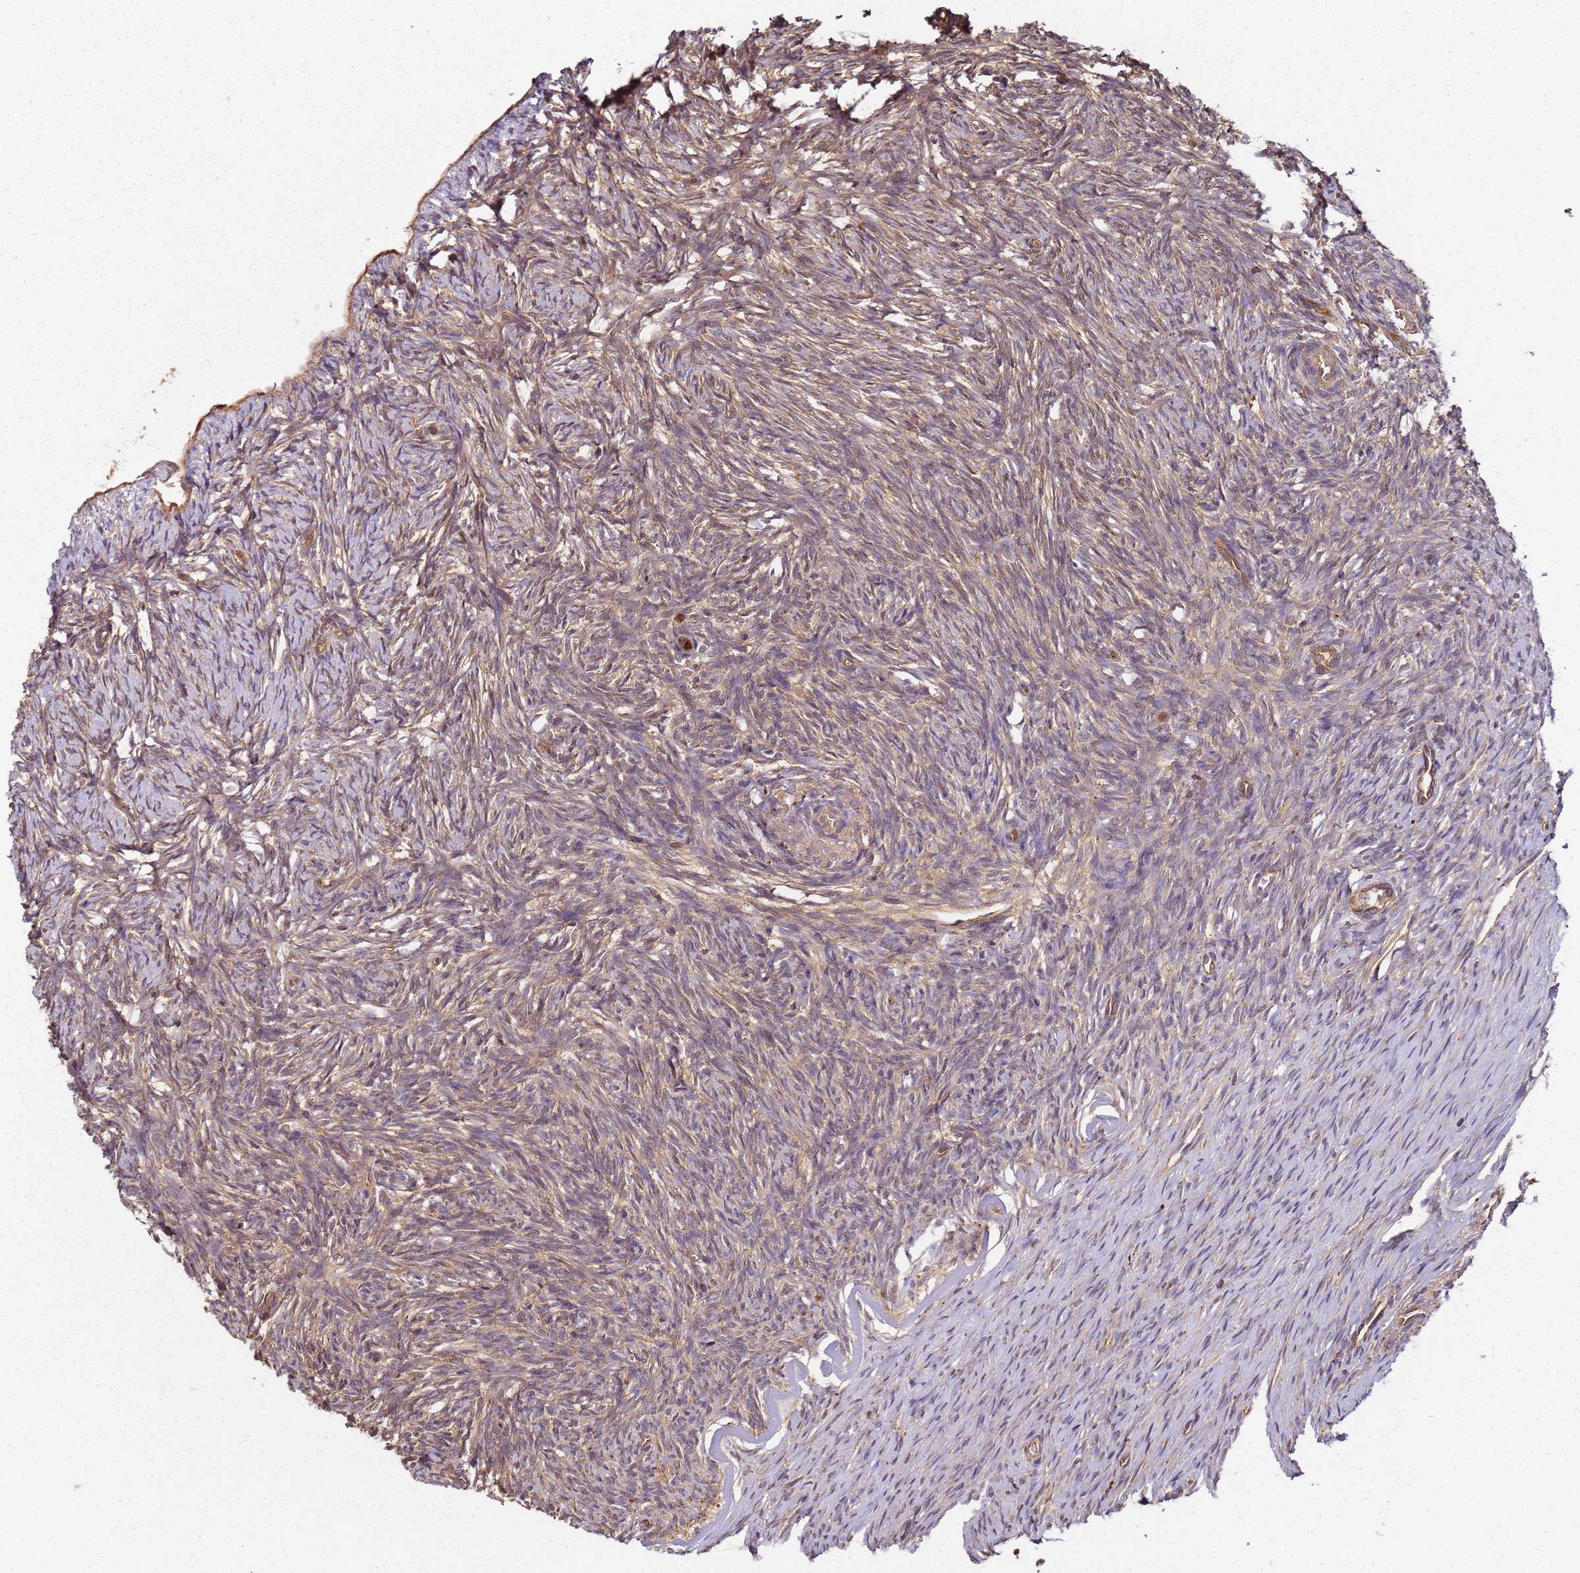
{"staining": {"intensity": "weak", "quantity": ">75%", "location": "cytoplasmic/membranous"}, "tissue": "ovary", "cell_type": "Ovarian stroma cells", "image_type": "normal", "snomed": [{"axis": "morphology", "description": "Normal tissue, NOS"}, {"axis": "topography", "description": "Ovary"}], "caption": "DAB immunohistochemical staining of normal human ovary reveals weak cytoplasmic/membranous protein positivity in approximately >75% of ovarian stroma cells.", "gene": "SCGB2B2", "patient": {"sex": "female", "age": 51}}